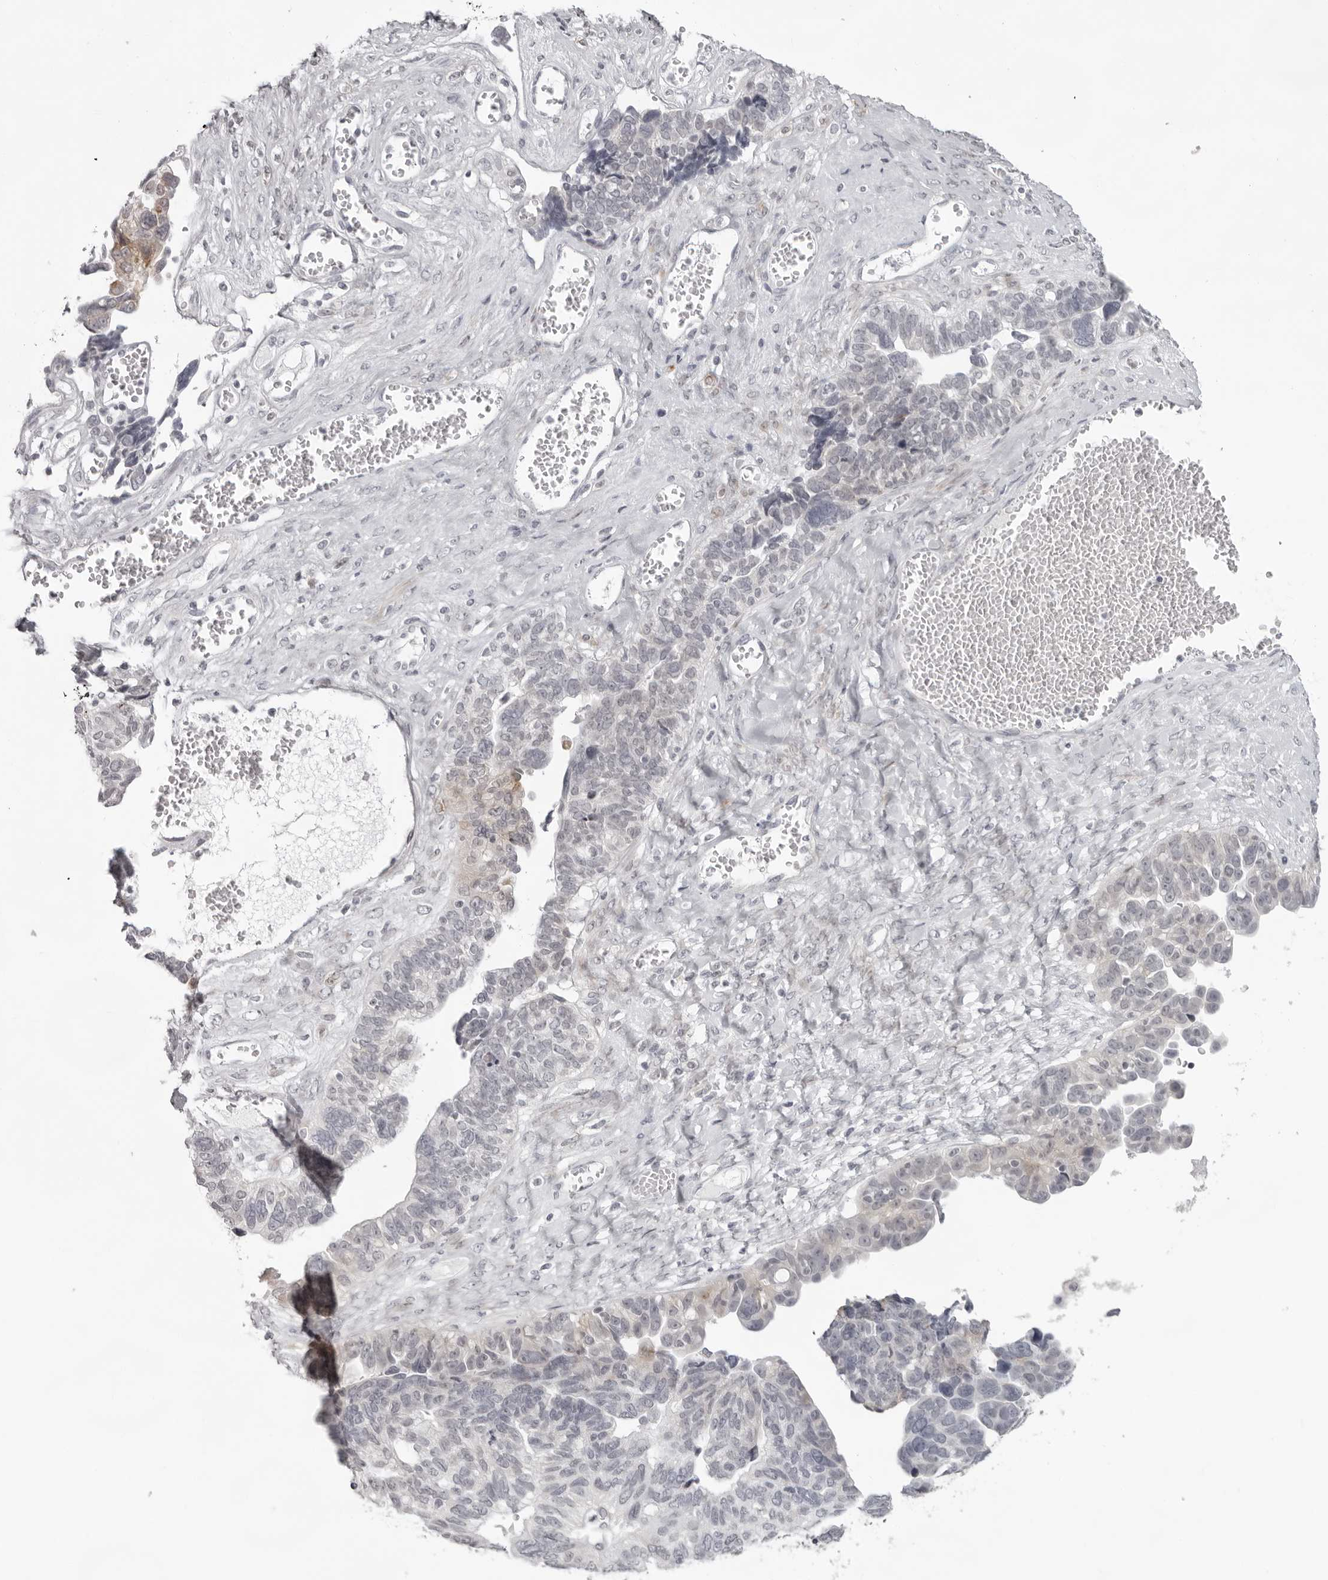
{"staining": {"intensity": "weak", "quantity": "25%-75%", "location": "cytoplasmic/membranous"}, "tissue": "ovarian cancer", "cell_type": "Tumor cells", "image_type": "cancer", "snomed": [{"axis": "morphology", "description": "Cystadenocarcinoma, serous, NOS"}, {"axis": "topography", "description": "Ovary"}], "caption": "Protein staining of ovarian serous cystadenocarcinoma tissue displays weak cytoplasmic/membranous expression in approximately 25%-75% of tumor cells. Nuclei are stained in blue.", "gene": "NUDT18", "patient": {"sex": "female", "age": 79}}